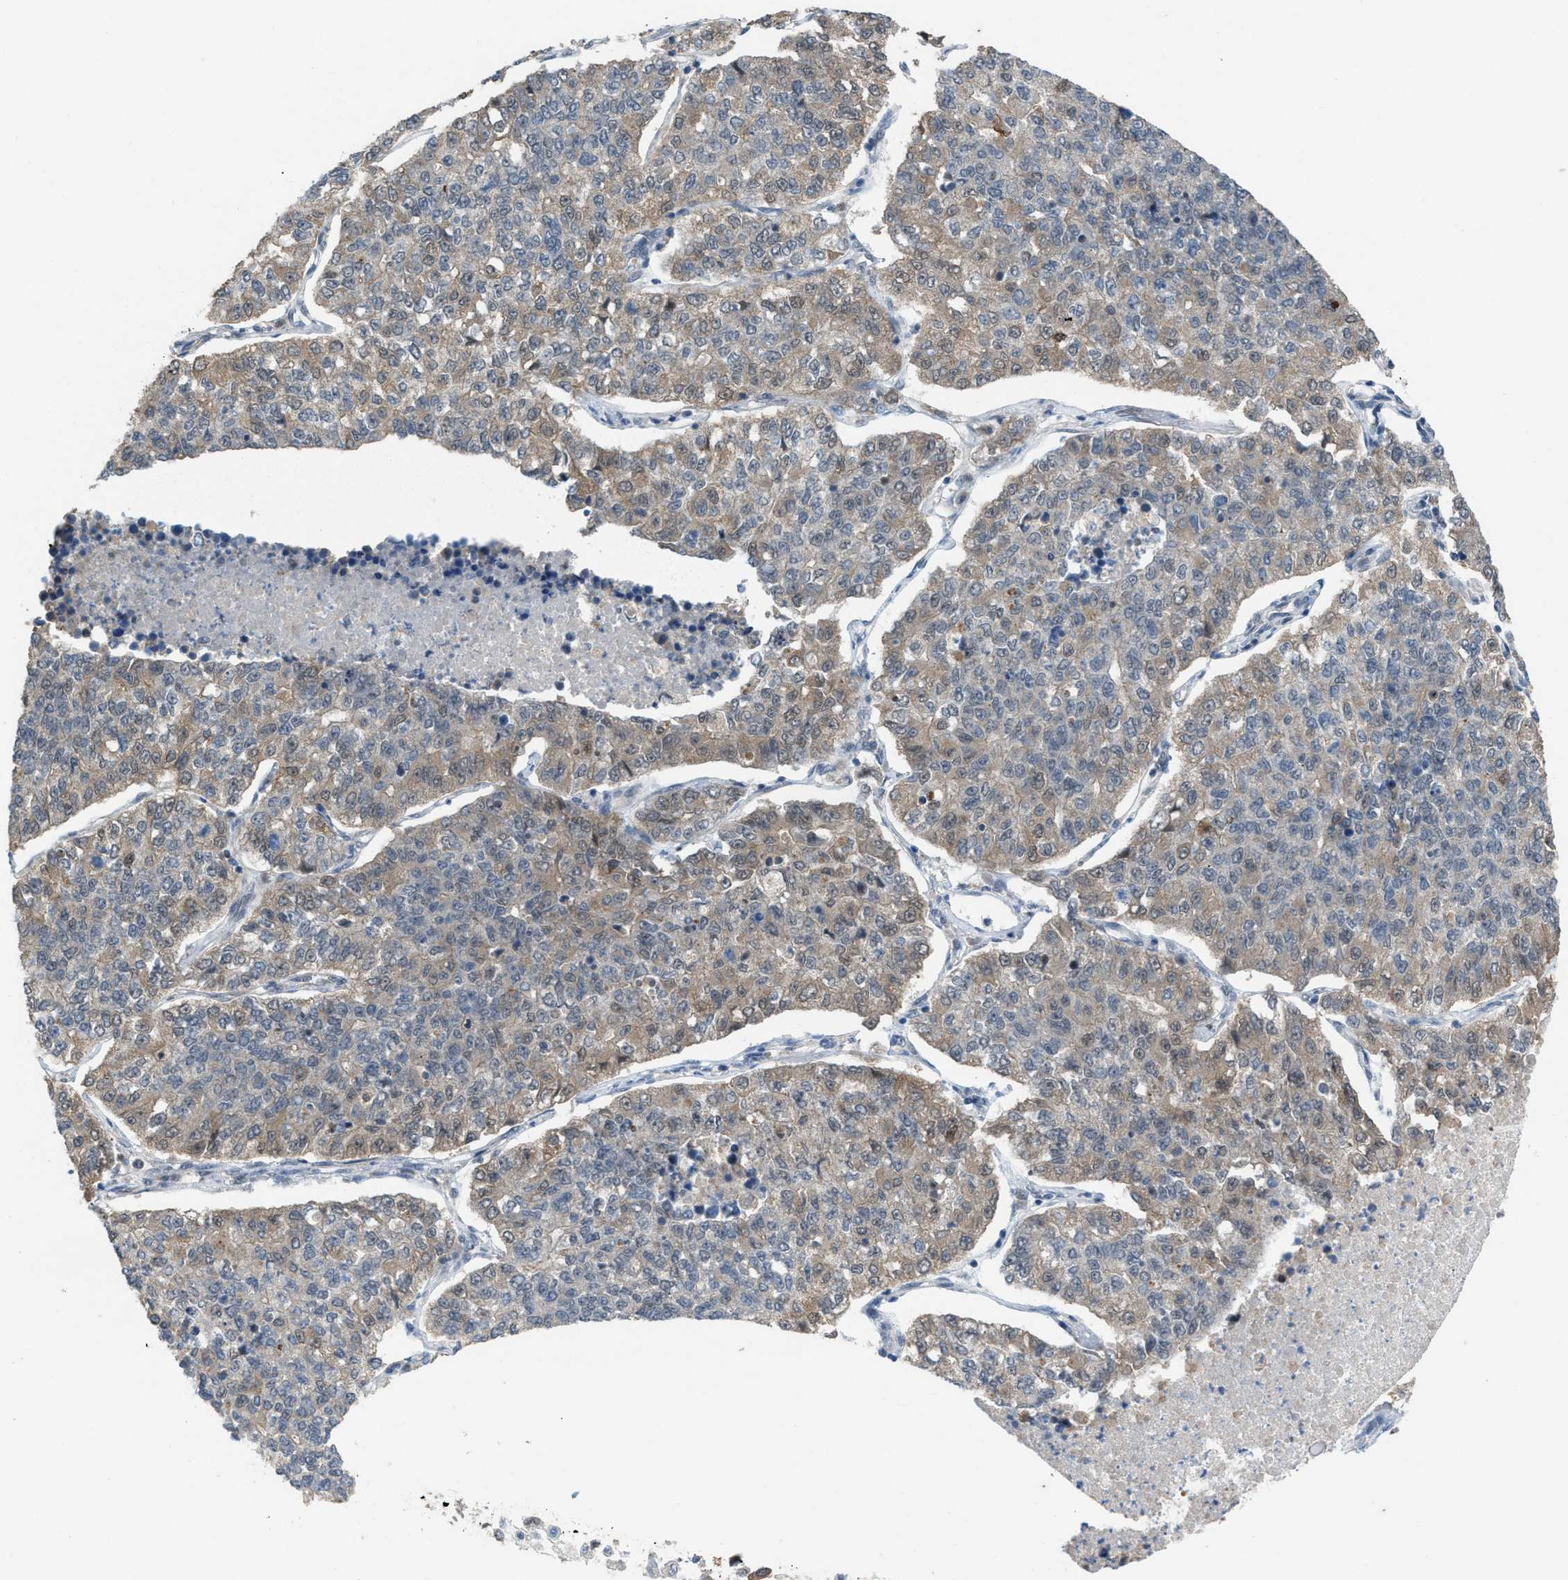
{"staining": {"intensity": "weak", "quantity": "<25%", "location": "cytoplasmic/membranous"}, "tissue": "lung cancer", "cell_type": "Tumor cells", "image_type": "cancer", "snomed": [{"axis": "morphology", "description": "Adenocarcinoma, NOS"}, {"axis": "topography", "description": "Lung"}], "caption": "Immunohistochemical staining of adenocarcinoma (lung) shows no significant staining in tumor cells. The staining was performed using DAB (3,3'-diaminobenzidine) to visualize the protein expression in brown, while the nuclei were stained in blue with hematoxylin (Magnification: 20x).", "gene": "PLAA", "patient": {"sex": "male", "age": 49}}